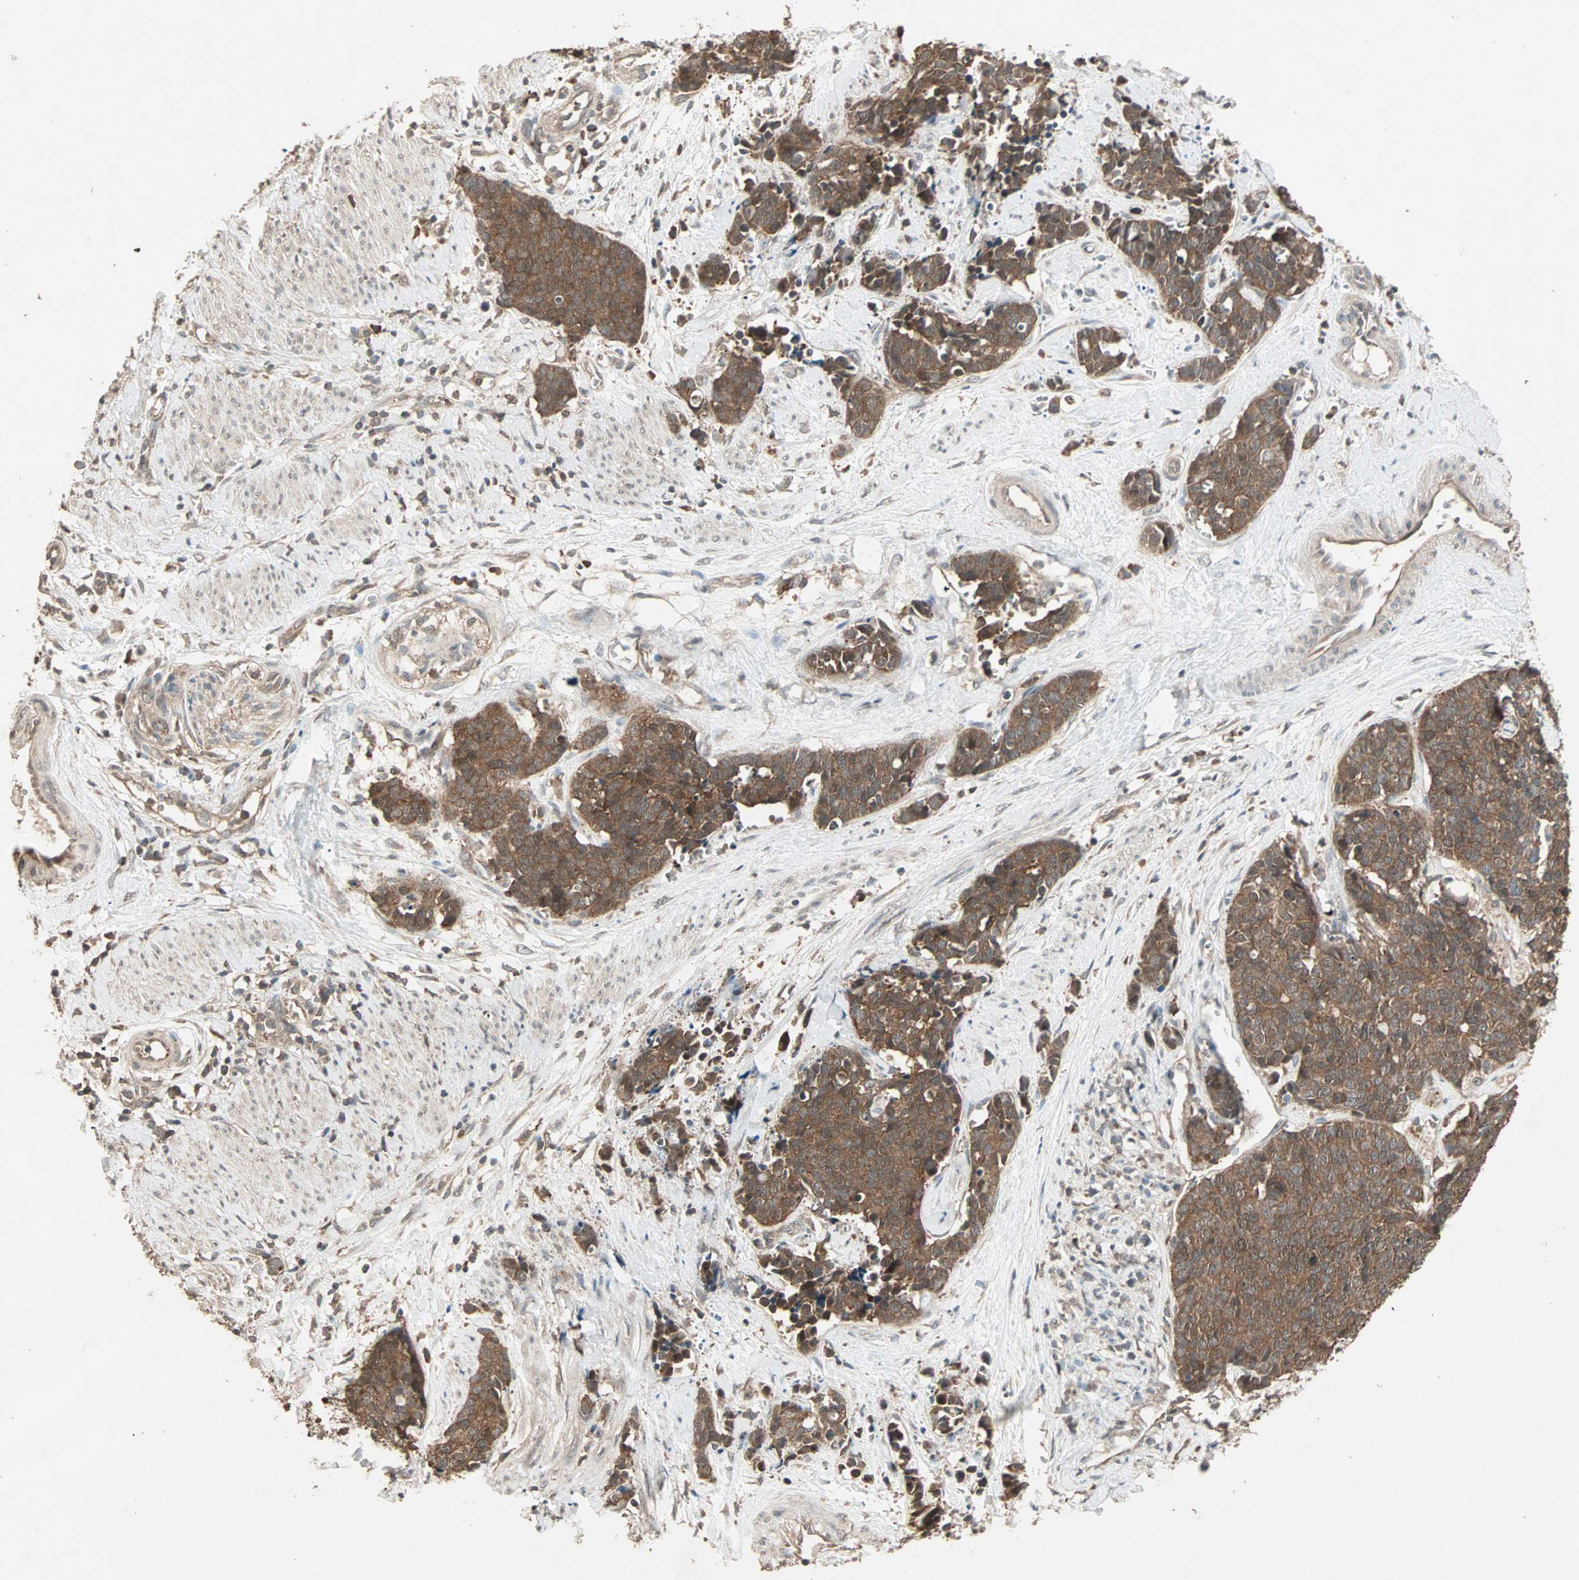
{"staining": {"intensity": "strong", "quantity": ">75%", "location": "cytoplasmic/membranous"}, "tissue": "cervical cancer", "cell_type": "Tumor cells", "image_type": "cancer", "snomed": [{"axis": "morphology", "description": "Squamous cell carcinoma, NOS"}, {"axis": "topography", "description": "Cervix"}], "caption": "DAB immunohistochemical staining of human cervical cancer (squamous cell carcinoma) displays strong cytoplasmic/membranous protein positivity in approximately >75% of tumor cells.", "gene": "UBAC1", "patient": {"sex": "female", "age": 35}}